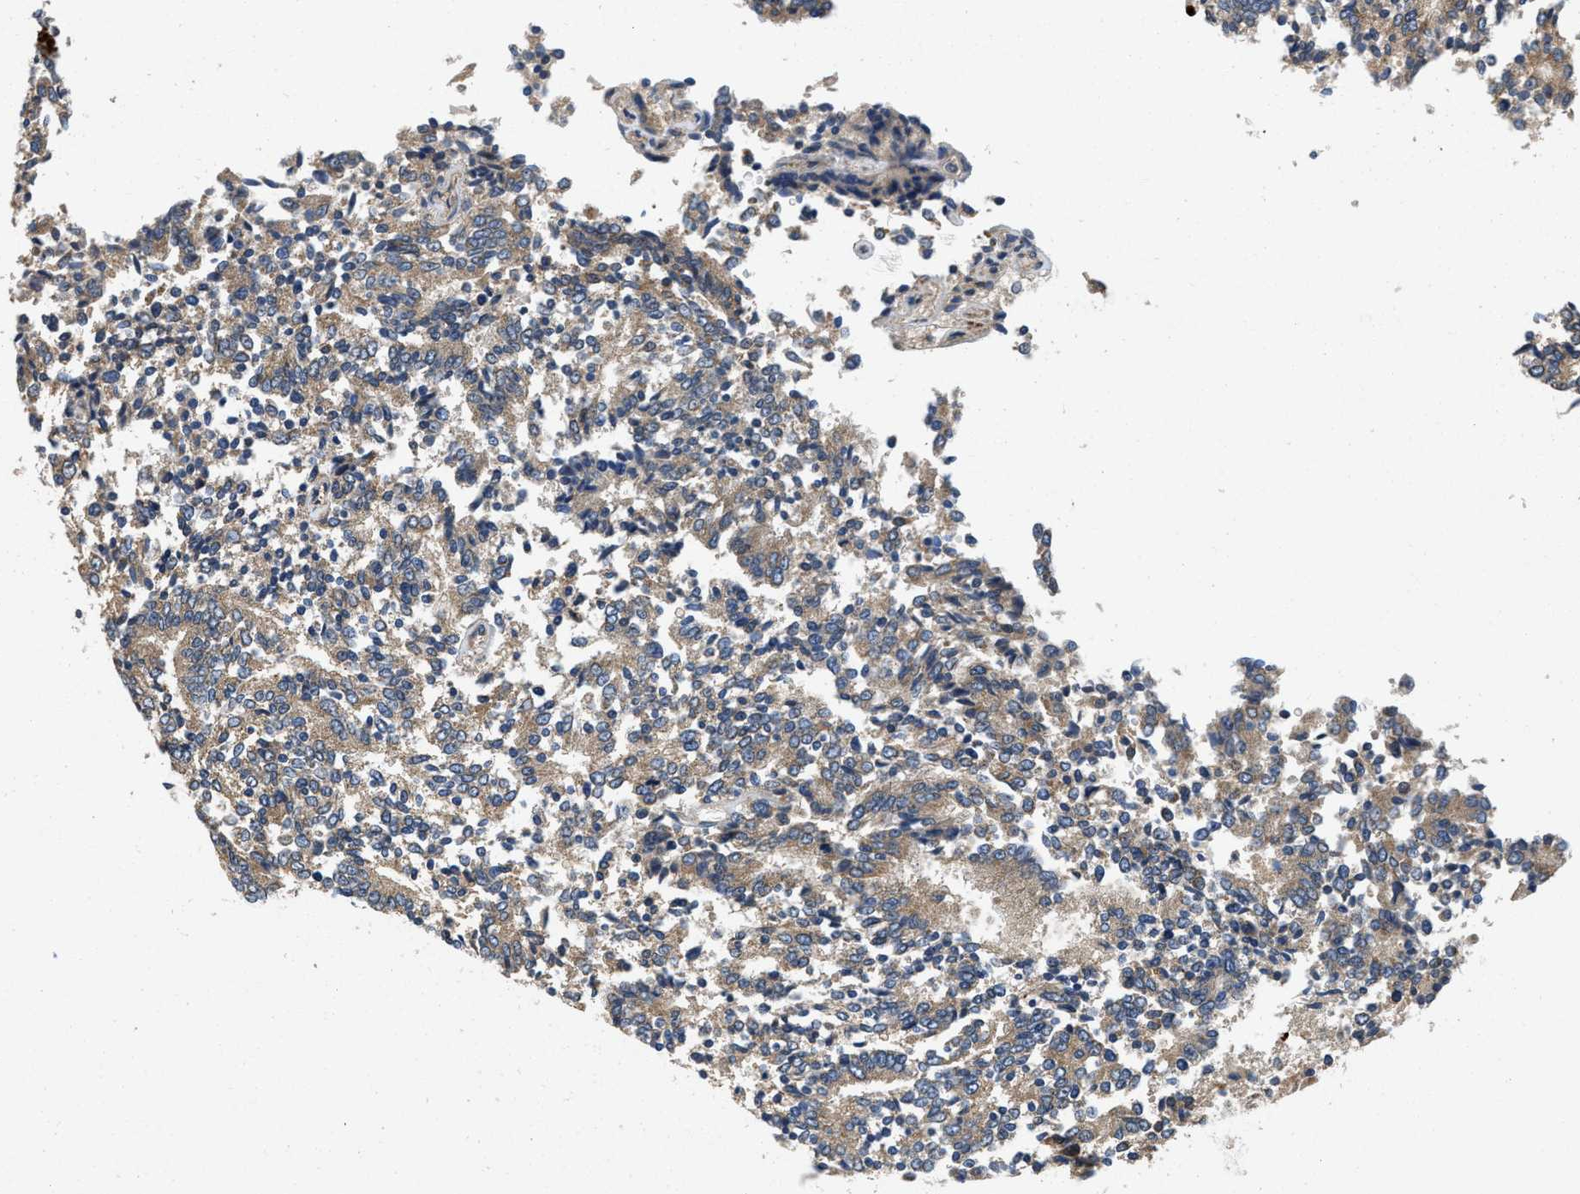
{"staining": {"intensity": "weak", "quantity": ">75%", "location": "cytoplasmic/membranous"}, "tissue": "prostate cancer", "cell_type": "Tumor cells", "image_type": "cancer", "snomed": [{"axis": "morphology", "description": "Normal tissue, NOS"}, {"axis": "morphology", "description": "Adenocarcinoma, High grade"}, {"axis": "topography", "description": "Prostate"}, {"axis": "topography", "description": "Seminal veicle"}], "caption": "High-magnification brightfield microscopy of prostate cancer stained with DAB (3,3'-diaminobenzidine) (brown) and counterstained with hematoxylin (blue). tumor cells exhibit weak cytoplasmic/membranous positivity is identified in about>75% of cells.", "gene": "ZNF599", "patient": {"sex": "male", "age": 55}}